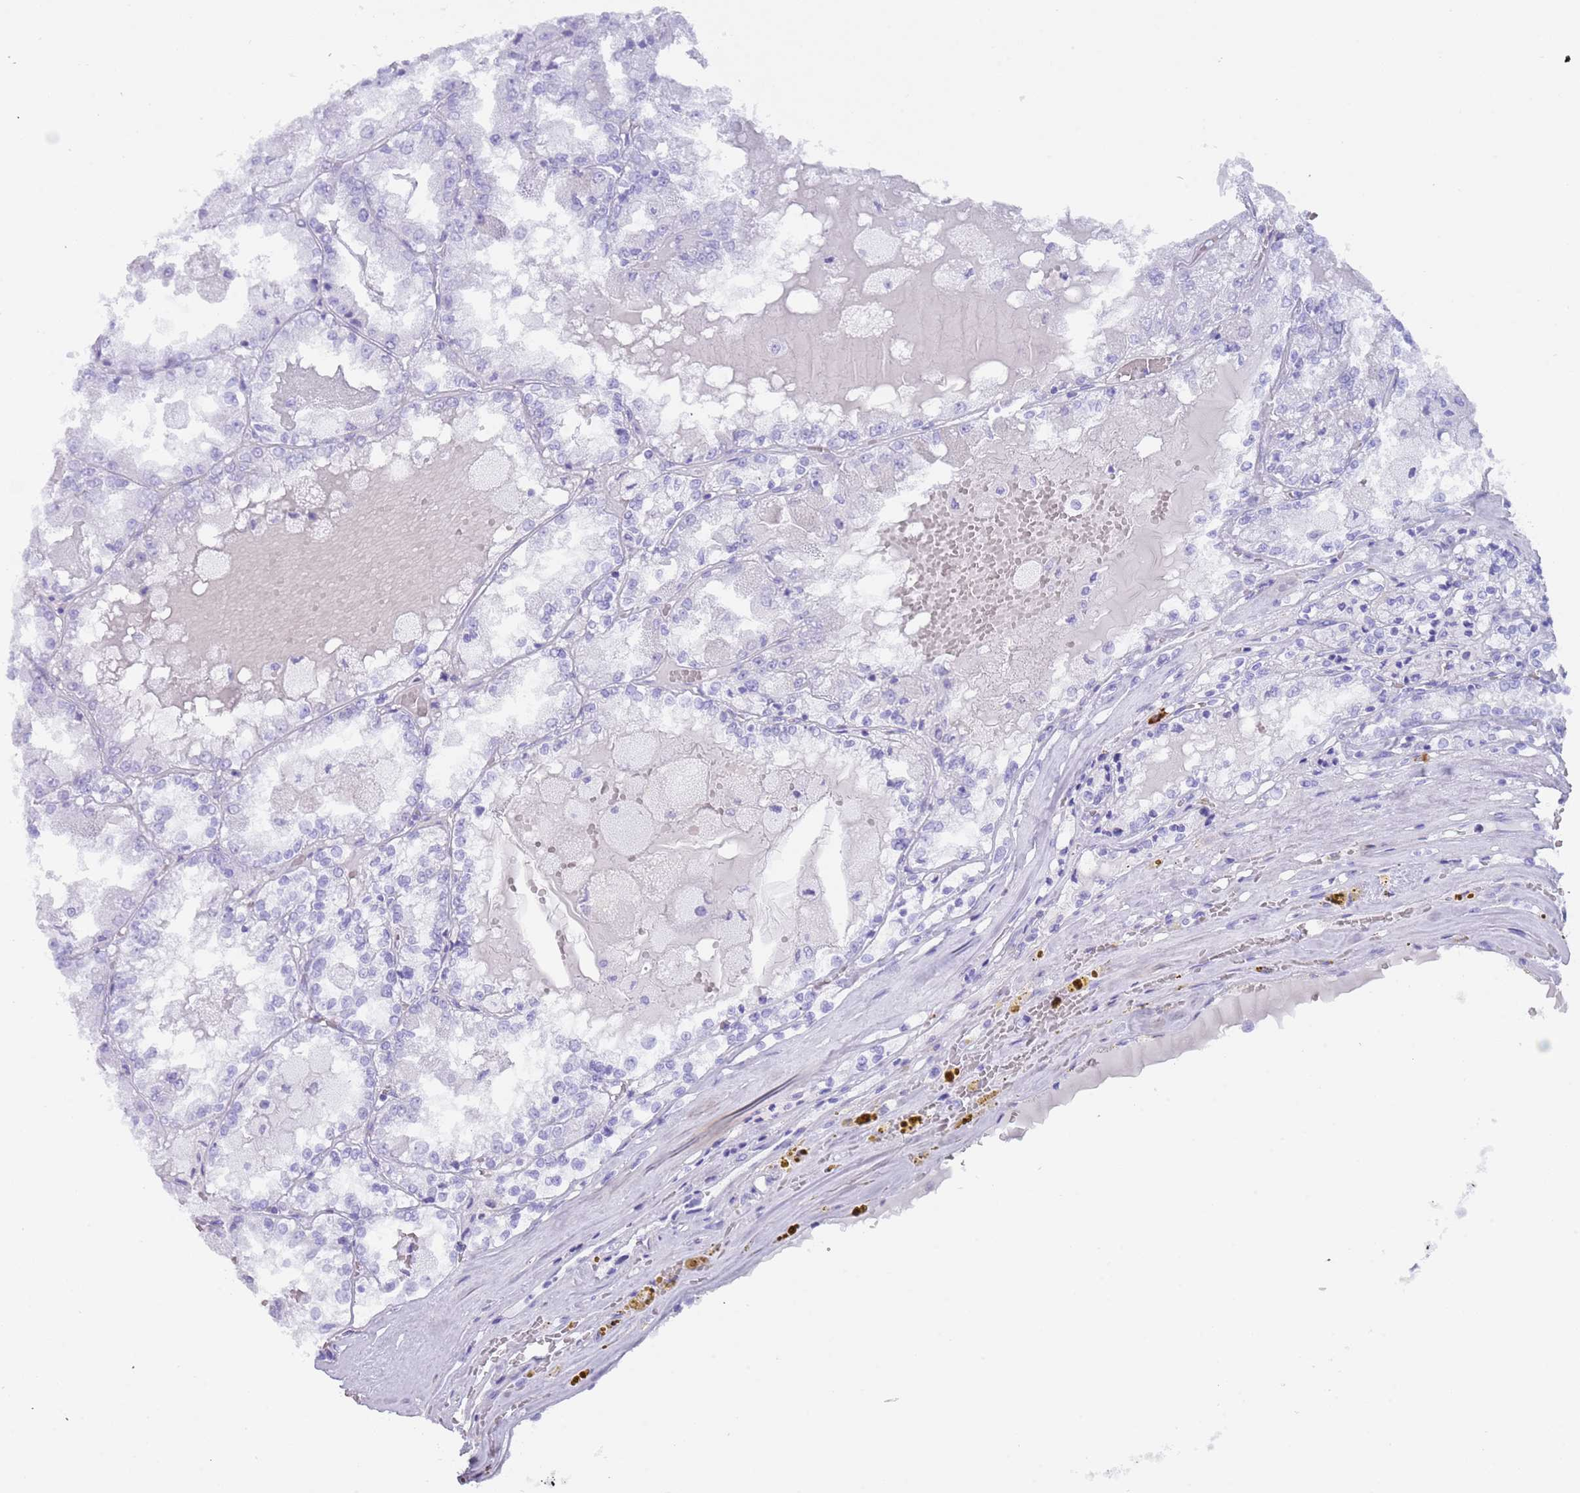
{"staining": {"intensity": "negative", "quantity": "none", "location": "none"}, "tissue": "renal cancer", "cell_type": "Tumor cells", "image_type": "cancer", "snomed": [{"axis": "morphology", "description": "Adenocarcinoma, NOS"}, {"axis": "topography", "description": "Kidney"}], "caption": "High power microscopy photomicrograph of an immunohistochemistry (IHC) image of renal cancer, revealing no significant staining in tumor cells. (Stains: DAB (3,3'-diaminobenzidine) immunohistochemistry with hematoxylin counter stain, Microscopy: brightfield microscopy at high magnification).", "gene": "MYADML2", "patient": {"sex": "female", "age": 56}}